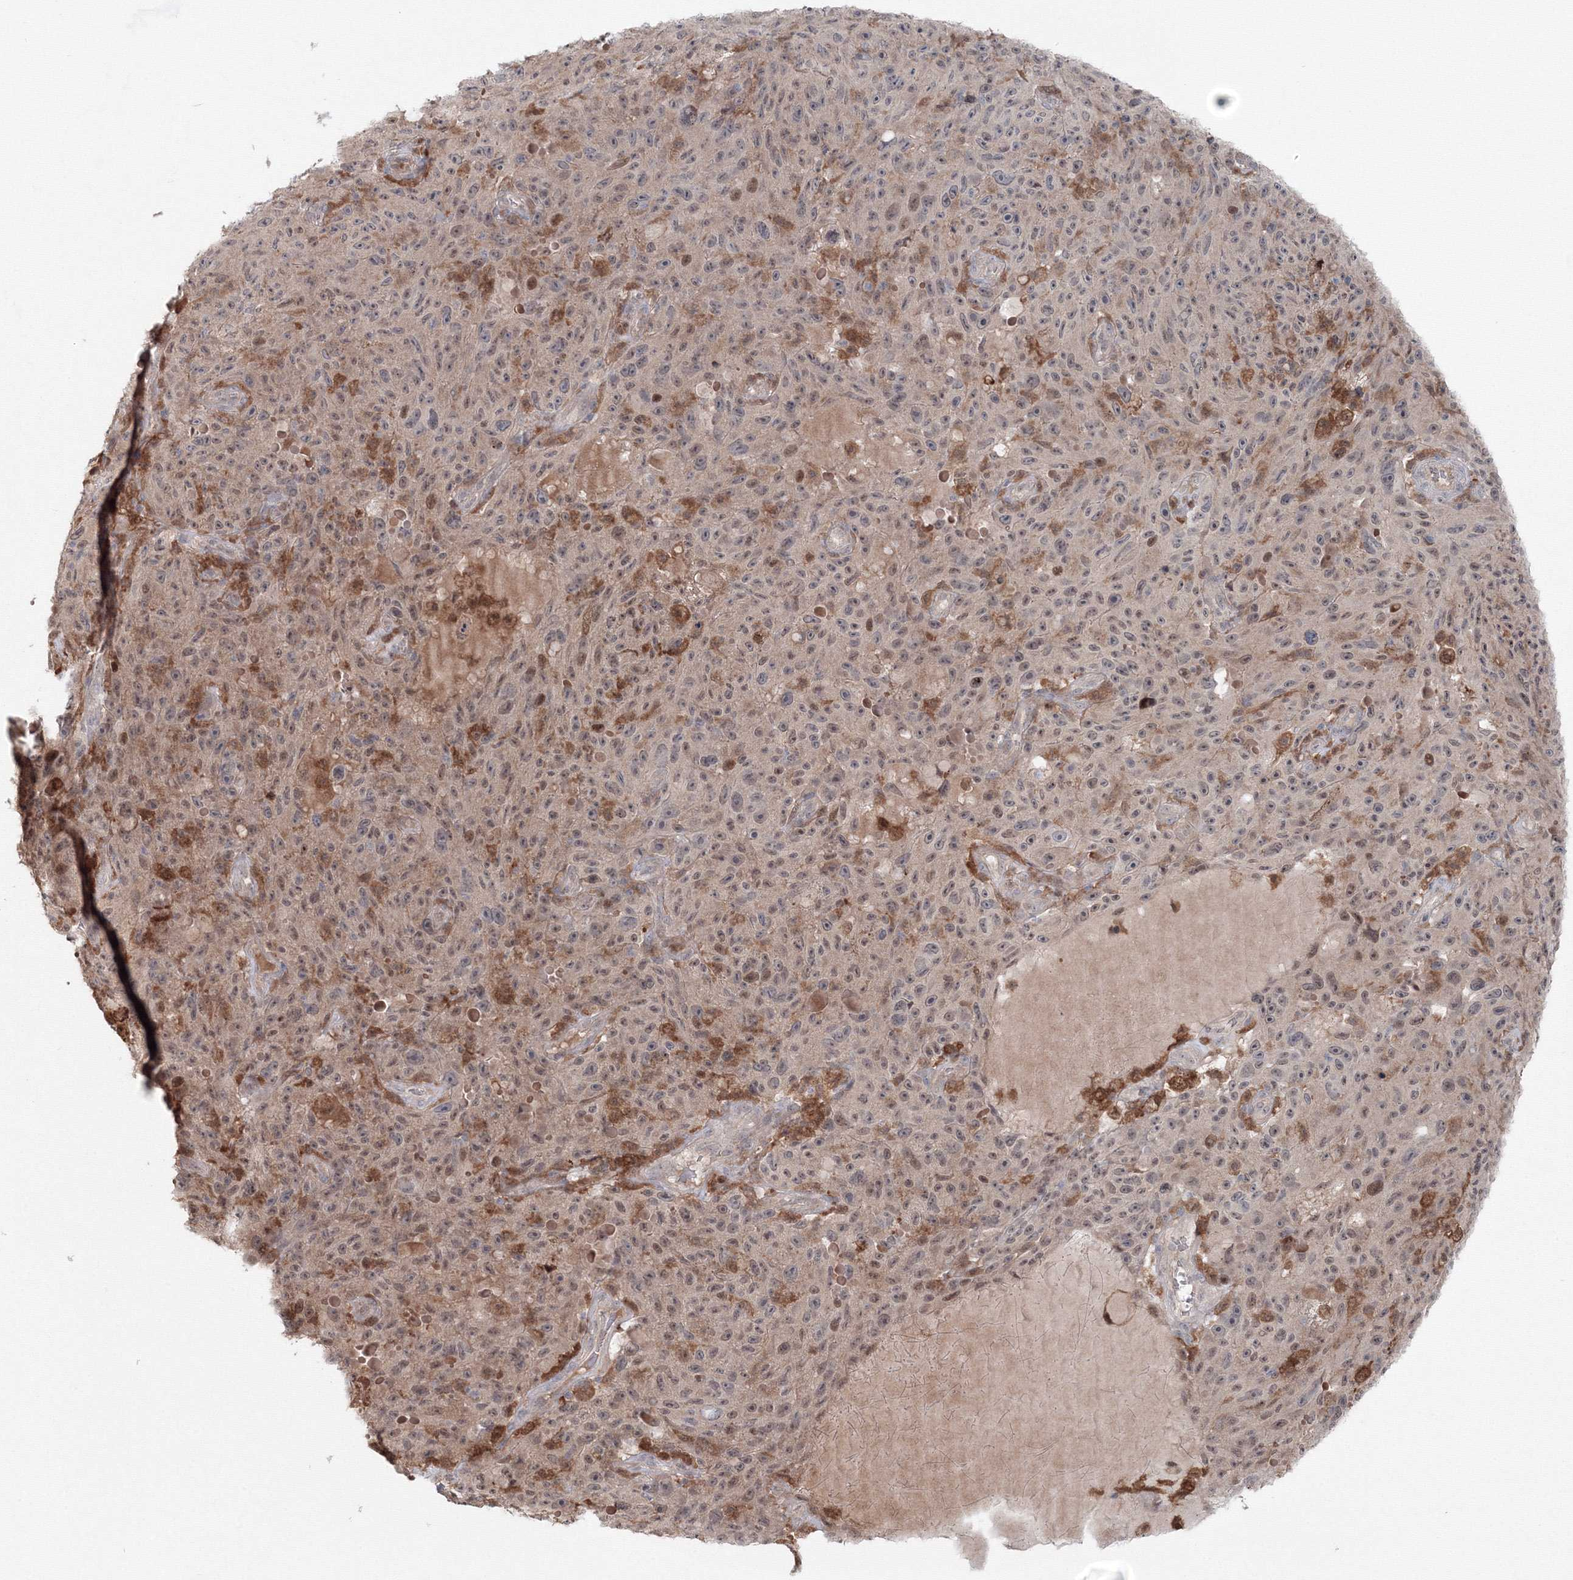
{"staining": {"intensity": "moderate", "quantity": "25%-75%", "location": "cytoplasmic/membranous,nuclear"}, "tissue": "melanoma", "cell_type": "Tumor cells", "image_type": "cancer", "snomed": [{"axis": "morphology", "description": "Malignant melanoma, NOS"}, {"axis": "topography", "description": "Skin"}], "caption": "Immunohistochemical staining of malignant melanoma displays medium levels of moderate cytoplasmic/membranous and nuclear expression in about 25%-75% of tumor cells.", "gene": "MKRN2", "patient": {"sex": "female", "age": 82}}